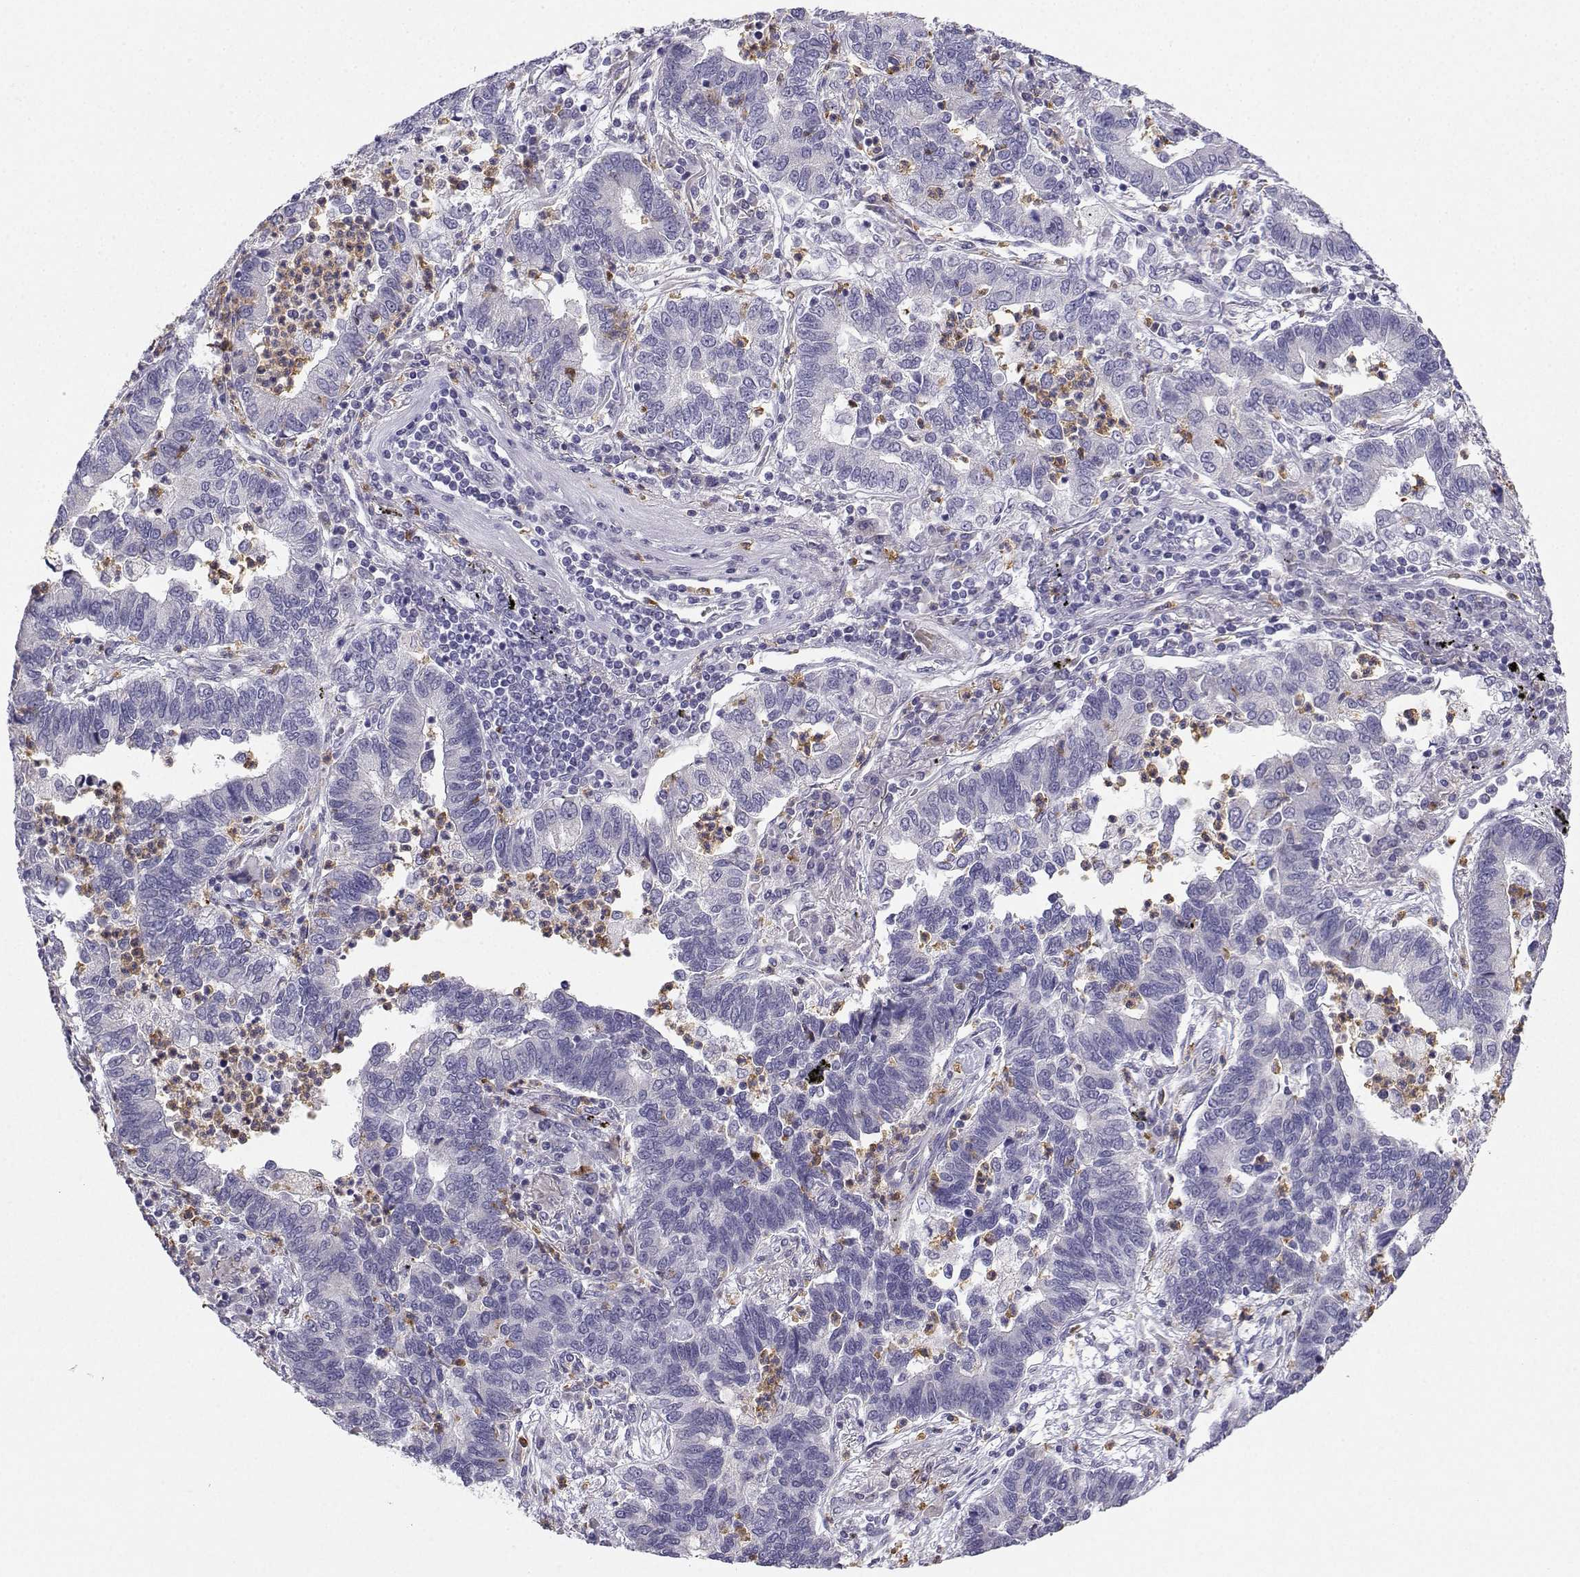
{"staining": {"intensity": "negative", "quantity": "none", "location": "none"}, "tissue": "lung cancer", "cell_type": "Tumor cells", "image_type": "cancer", "snomed": [{"axis": "morphology", "description": "Adenocarcinoma, NOS"}, {"axis": "topography", "description": "Lung"}], "caption": "Tumor cells are negative for brown protein staining in lung cancer.", "gene": "CALY", "patient": {"sex": "female", "age": 57}}